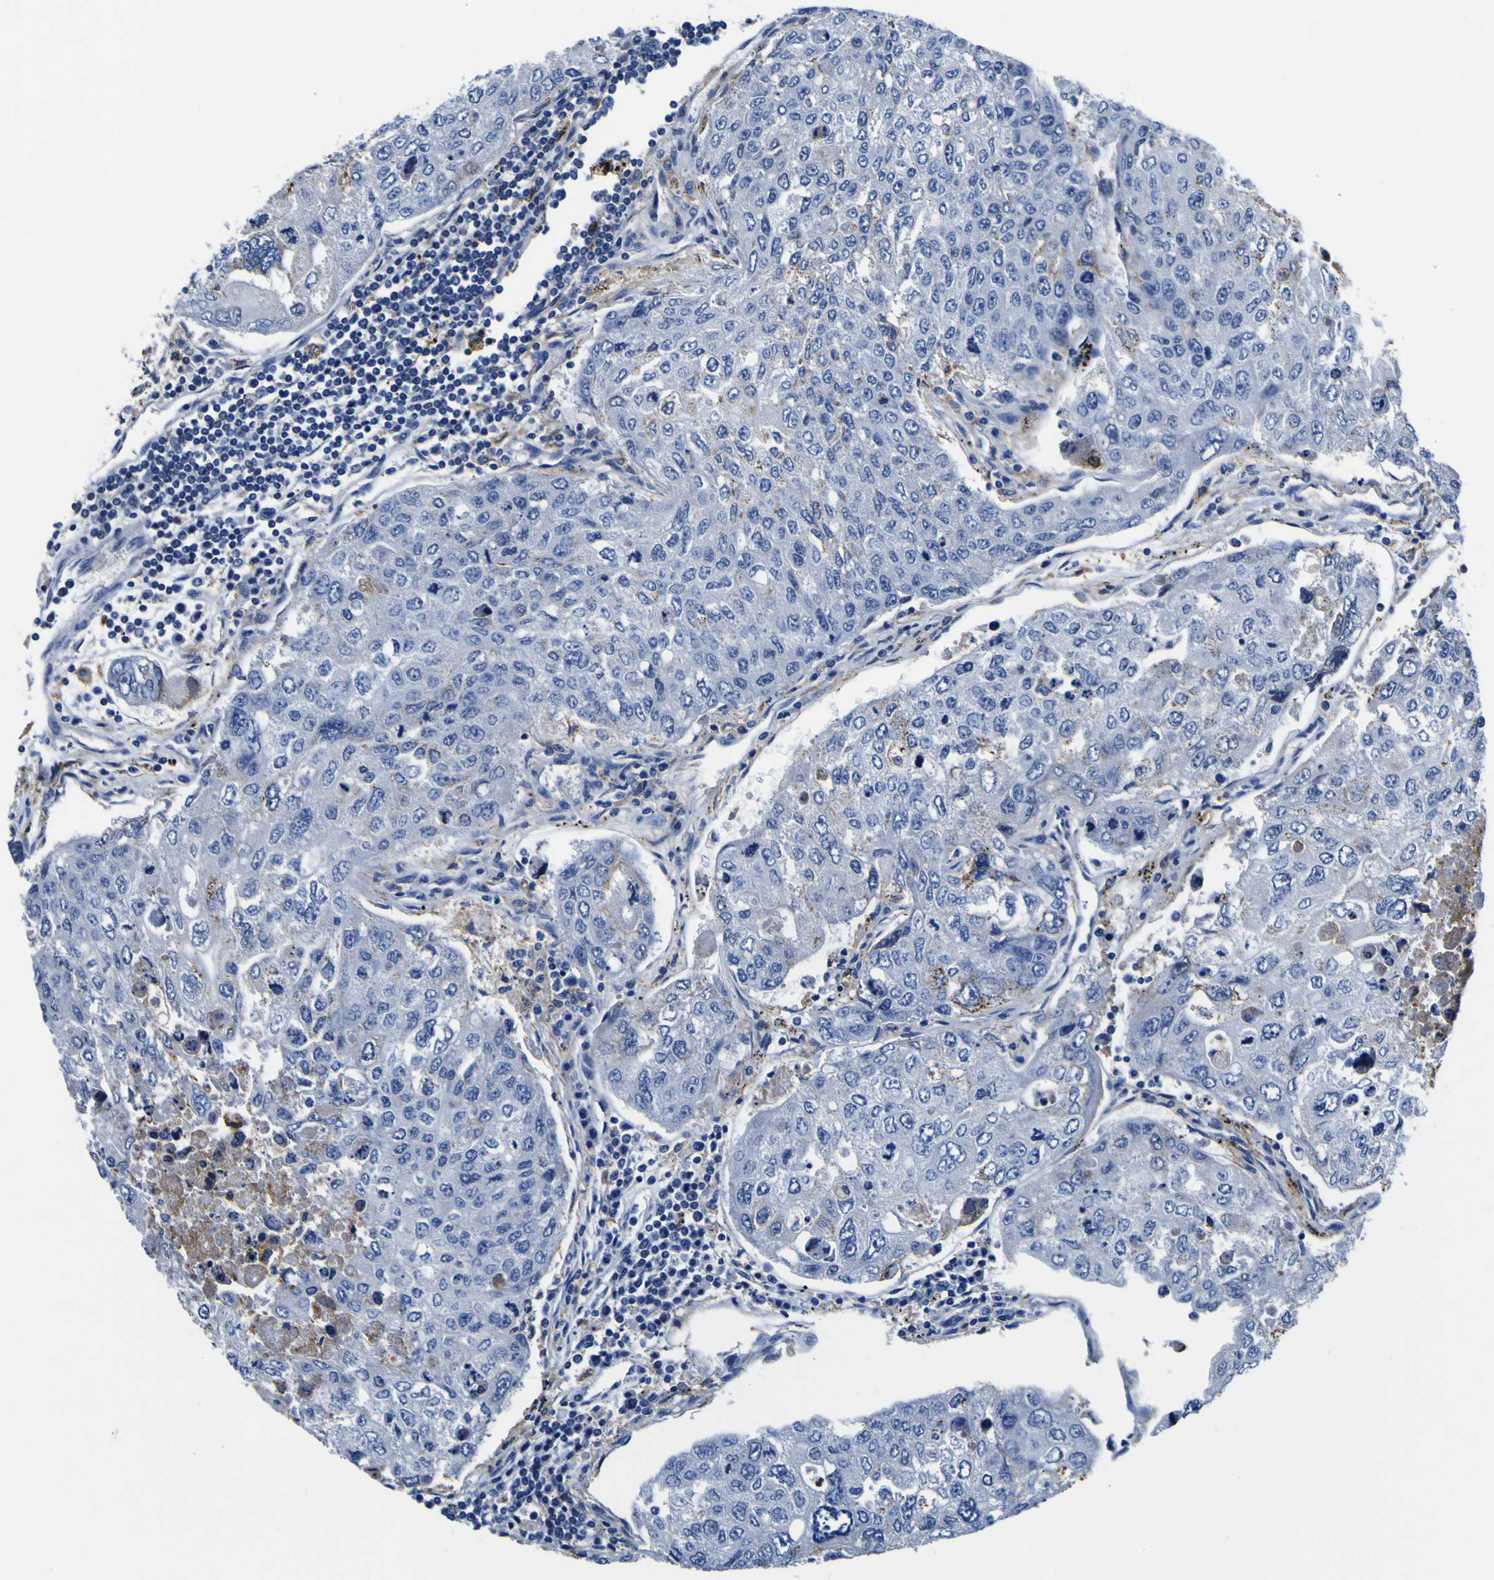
{"staining": {"intensity": "negative", "quantity": "none", "location": "none"}, "tissue": "urothelial cancer", "cell_type": "Tumor cells", "image_type": "cancer", "snomed": [{"axis": "morphology", "description": "Urothelial carcinoma, High grade"}, {"axis": "topography", "description": "Lymph node"}, {"axis": "topography", "description": "Urinary bladder"}], "caption": "A photomicrograph of human urothelial carcinoma (high-grade) is negative for staining in tumor cells.", "gene": "PXDN", "patient": {"sex": "male", "age": 51}}